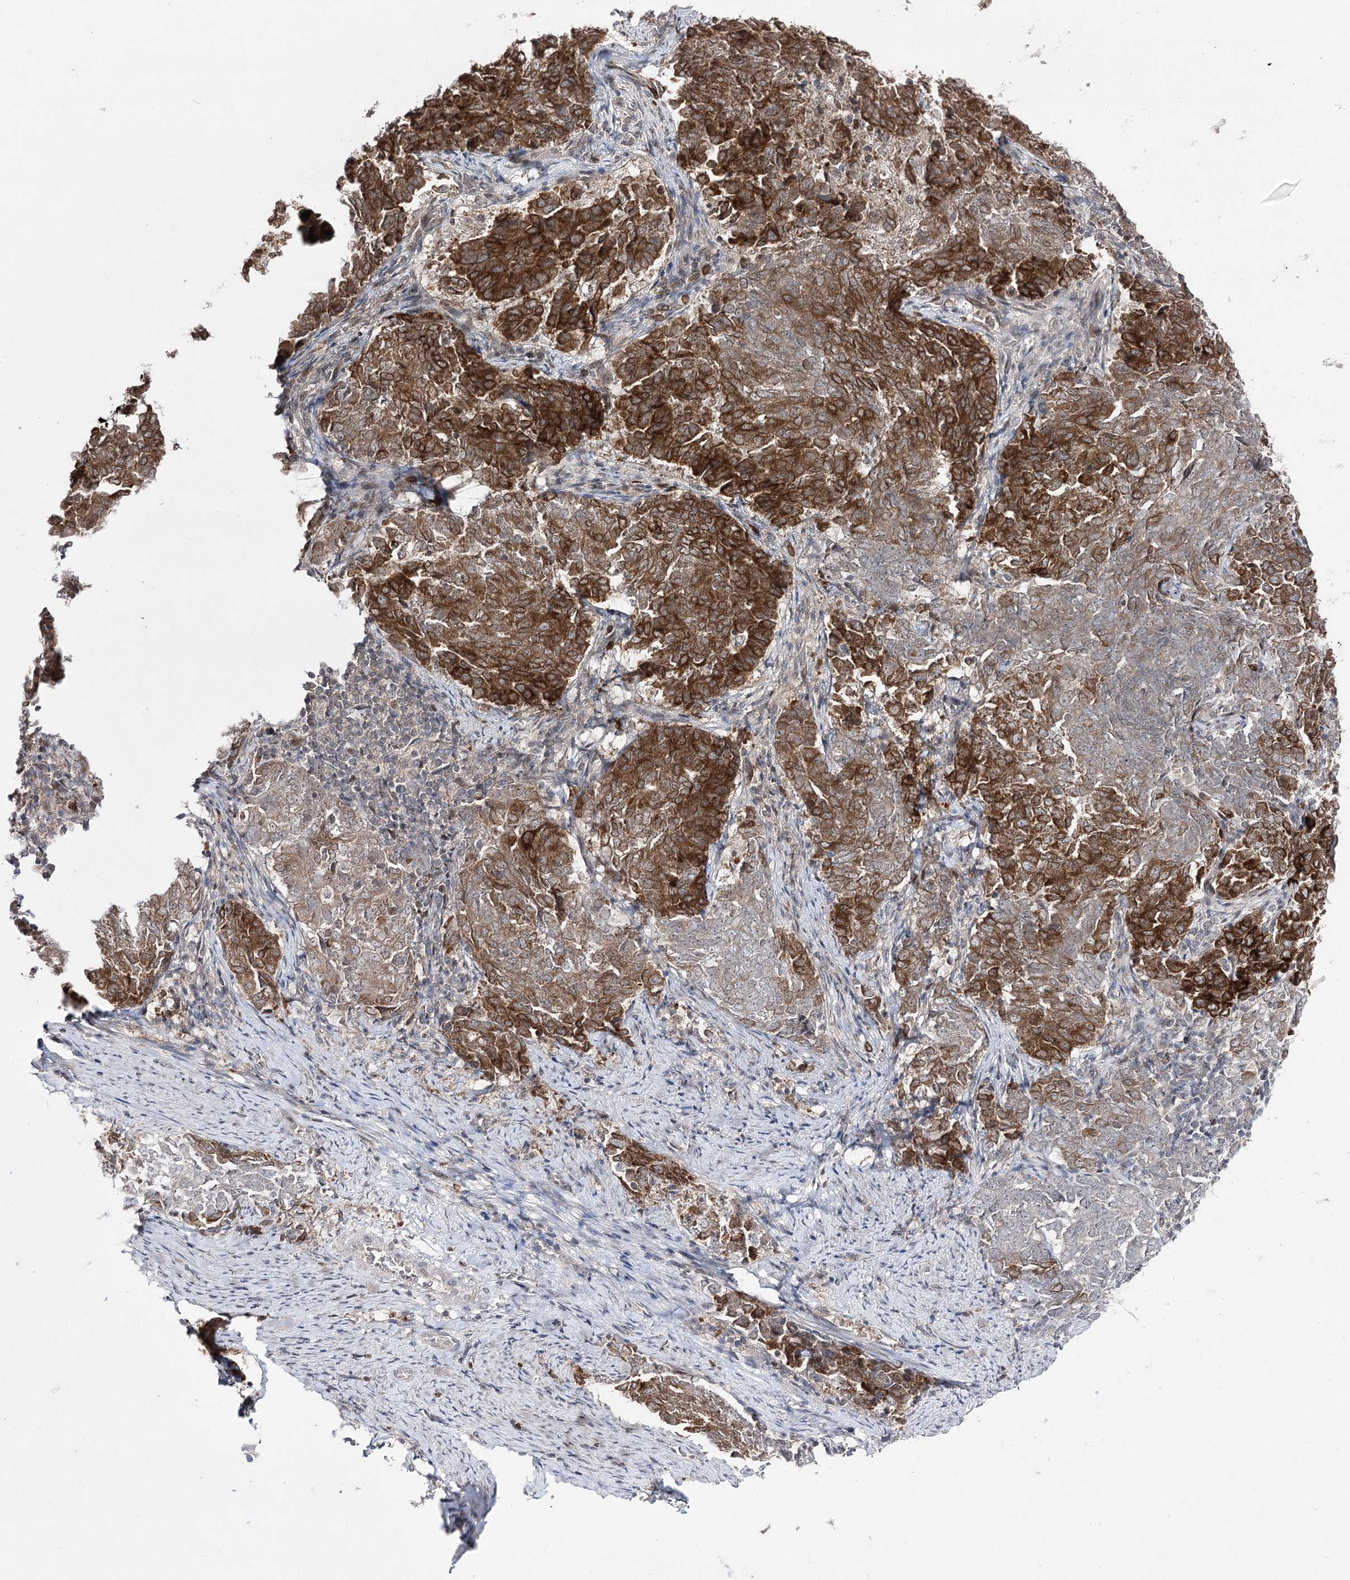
{"staining": {"intensity": "strong", "quantity": "25%-75%", "location": "cytoplasmic/membranous"}, "tissue": "endometrial cancer", "cell_type": "Tumor cells", "image_type": "cancer", "snomed": [{"axis": "morphology", "description": "Adenocarcinoma, NOS"}, {"axis": "topography", "description": "Endometrium"}], "caption": "Strong cytoplasmic/membranous protein positivity is seen in about 25%-75% of tumor cells in endometrial adenocarcinoma.", "gene": "HSD11B2", "patient": {"sex": "female", "age": 80}}